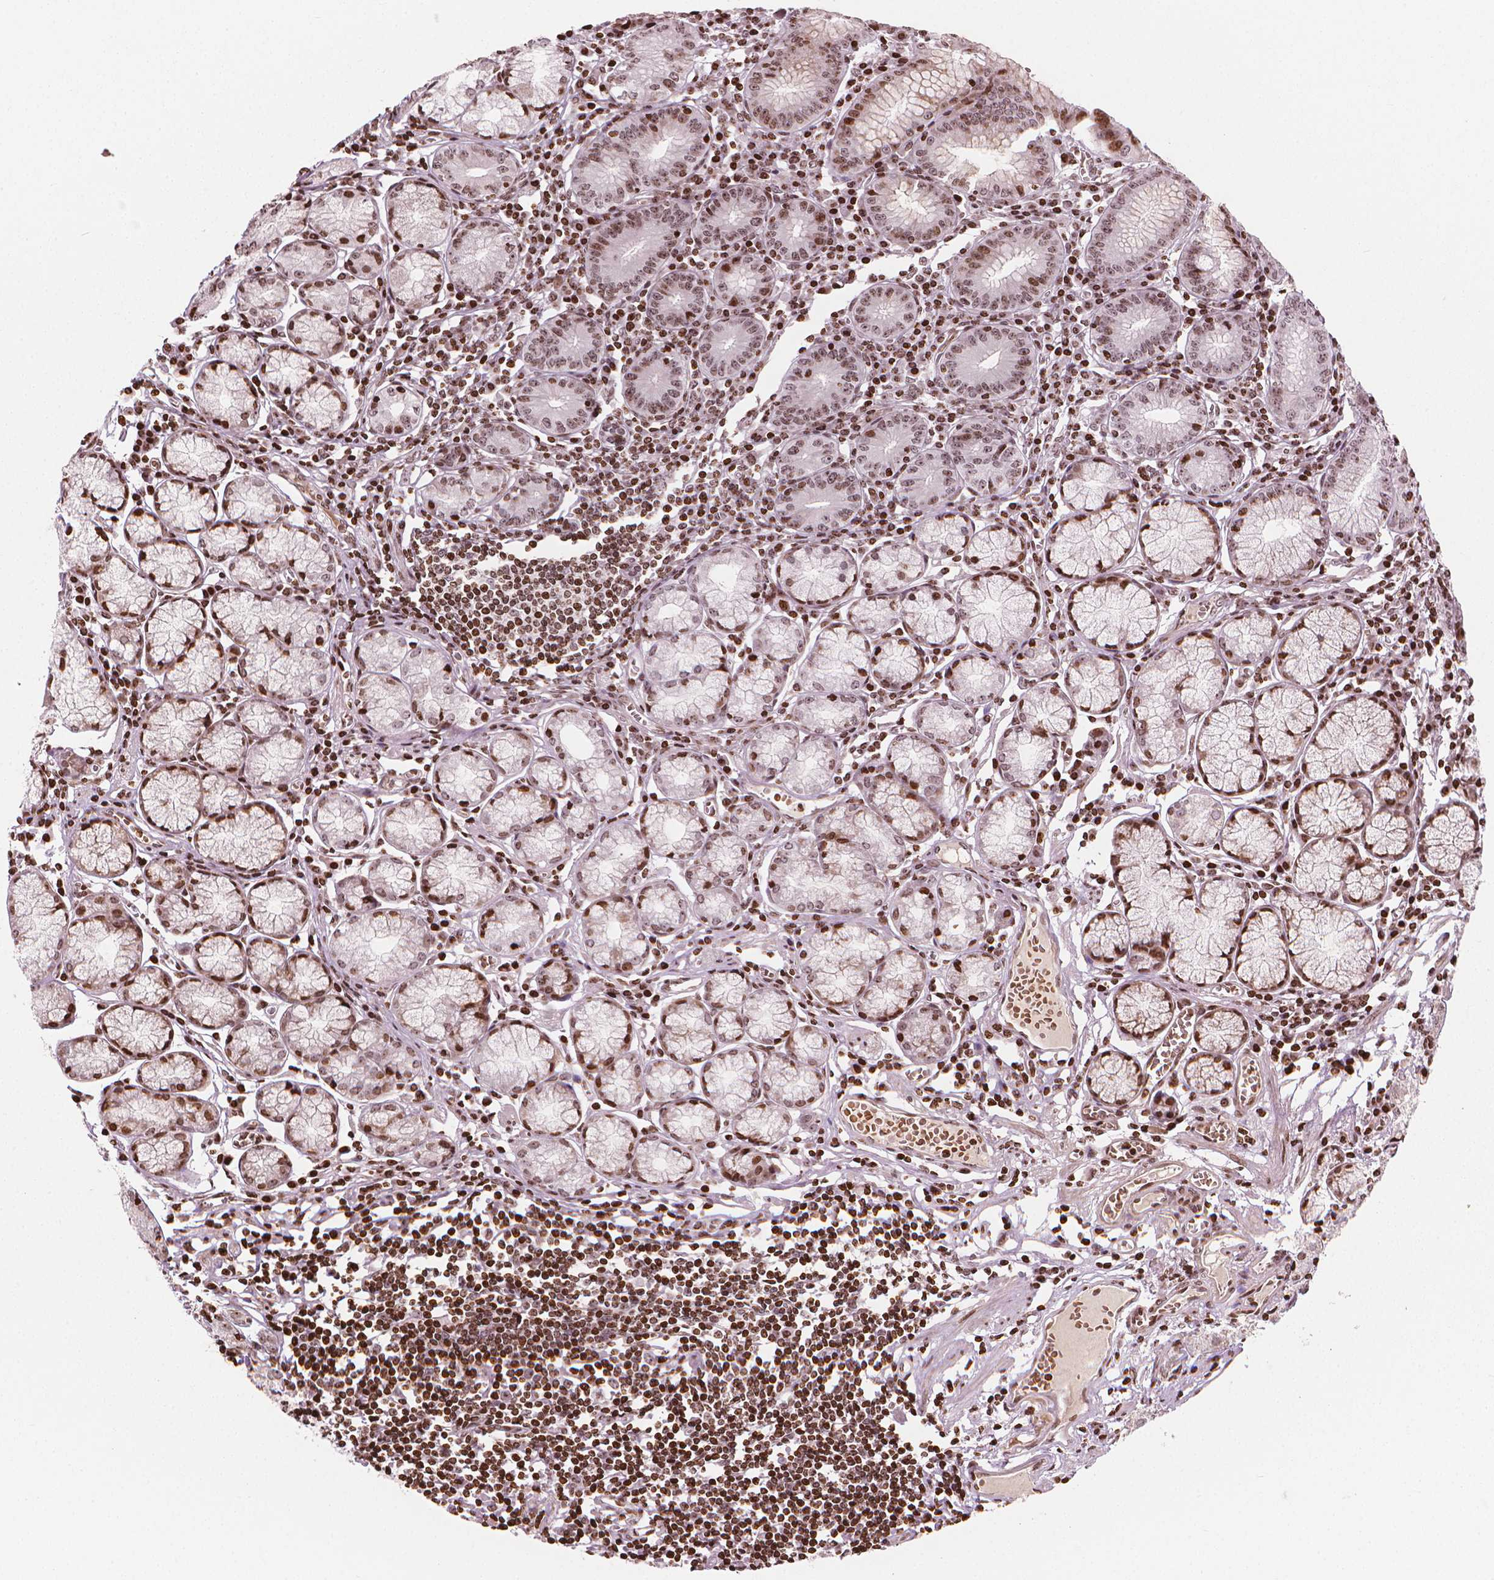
{"staining": {"intensity": "strong", "quantity": "25%-75%", "location": "nuclear"}, "tissue": "stomach", "cell_type": "Glandular cells", "image_type": "normal", "snomed": [{"axis": "morphology", "description": "Normal tissue, NOS"}, {"axis": "topography", "description": "Stomach"}], "caption": "Stomach stained with DAB IHC shows high levels of strong nuclear positivity in about 25%-75% of glandular cells. (DAB (3,3'-diaminobenzidine) = brown stain, brightfield microscopy at high magnification).", "gene": "PIP4K2A", "patient": {"sex": "male", "age": 55}}